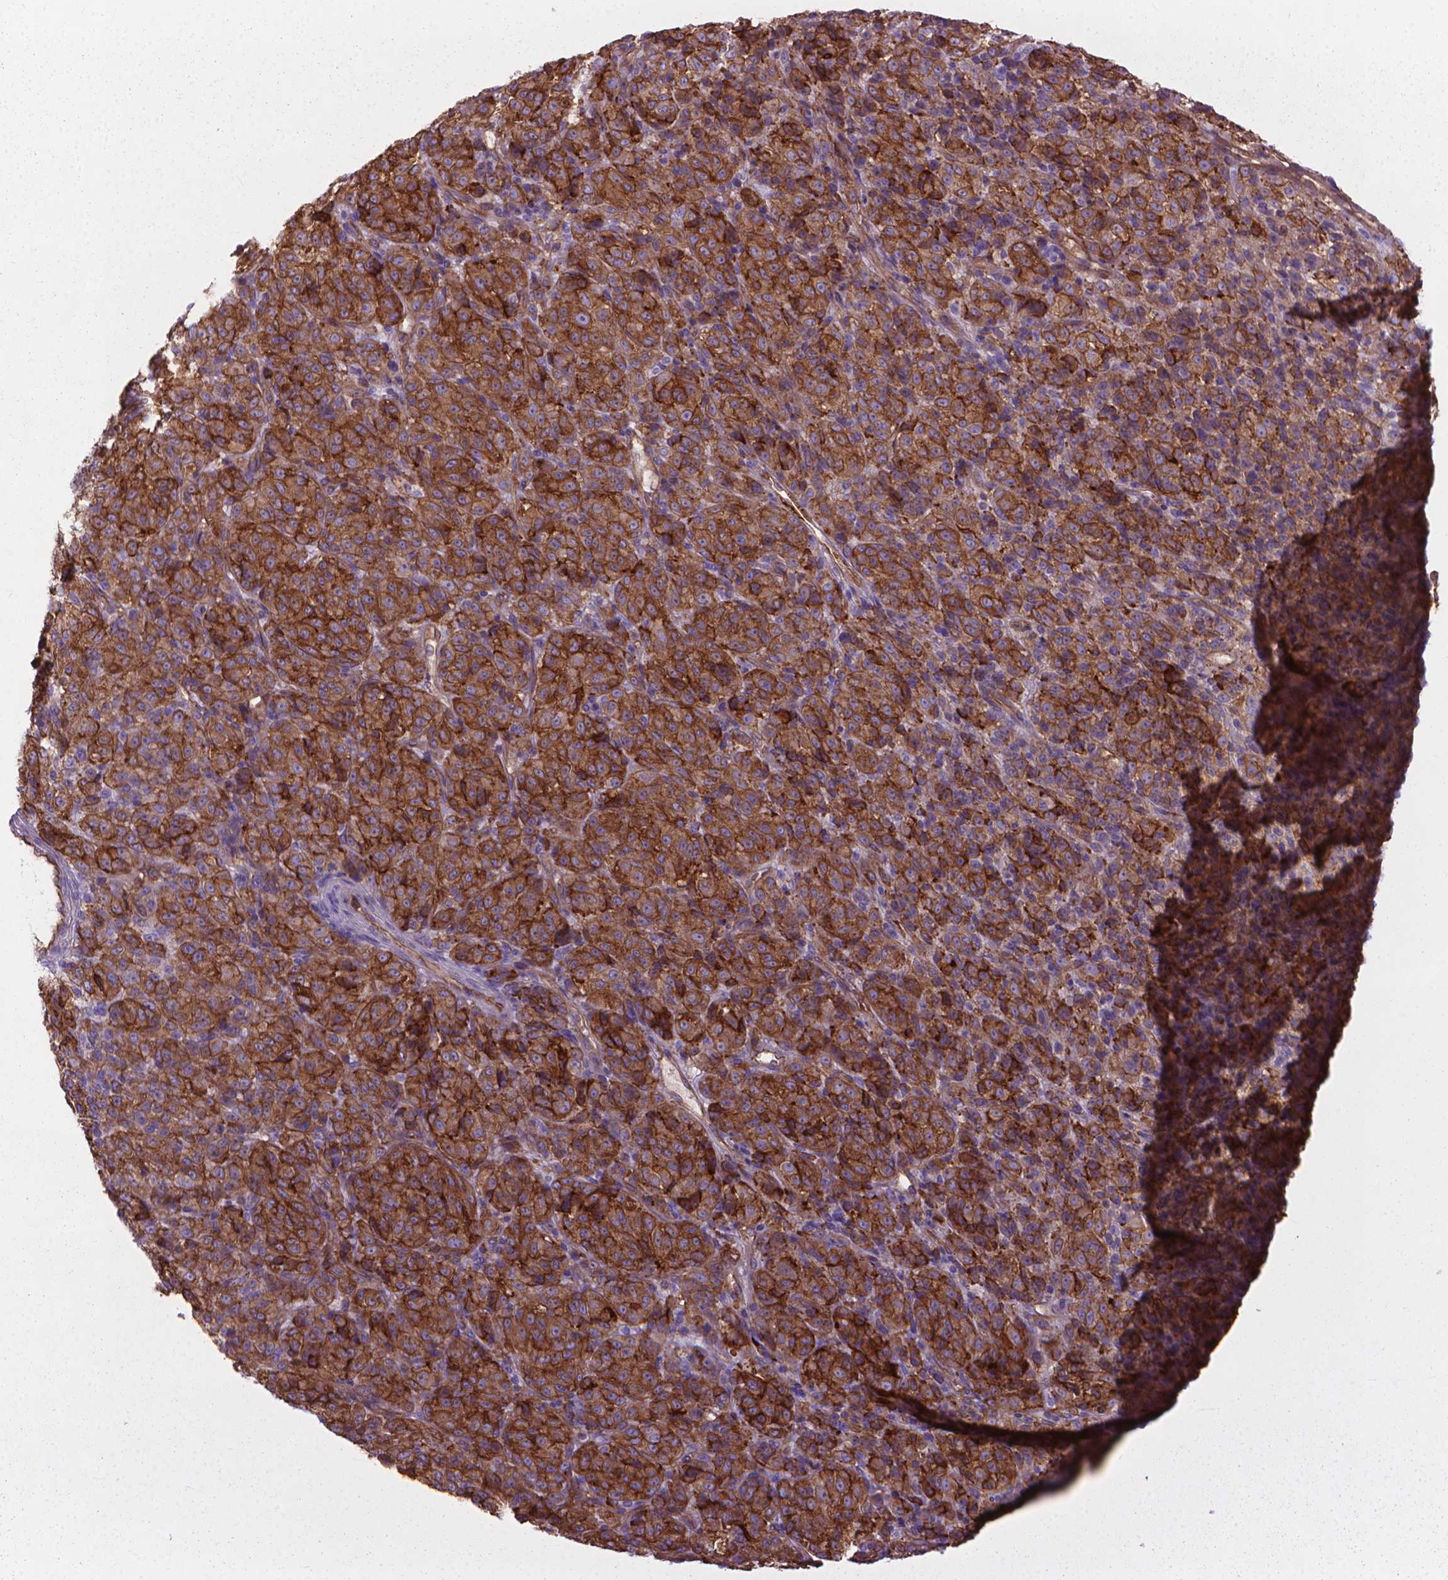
{"staining": {"intensity": "strong", "quantity": ">75%", "location": "cytoplasmic/membranous"}, "tissue": "melanoma", "cell_type": "Tumor cells", "image_type": "cancer", "snomed": [{"axis": "morphology", "description": "Malignant melanoma, Metastatic site"}, {"axis": "topography", "description": "Brain"}], "caption": "Human malignant melanoma (metastatic site) stained with a protein marker reveals strong staining in tumor cells.", "gene": "TENT5A", "patient": {"sex": "female", "age": 56}}